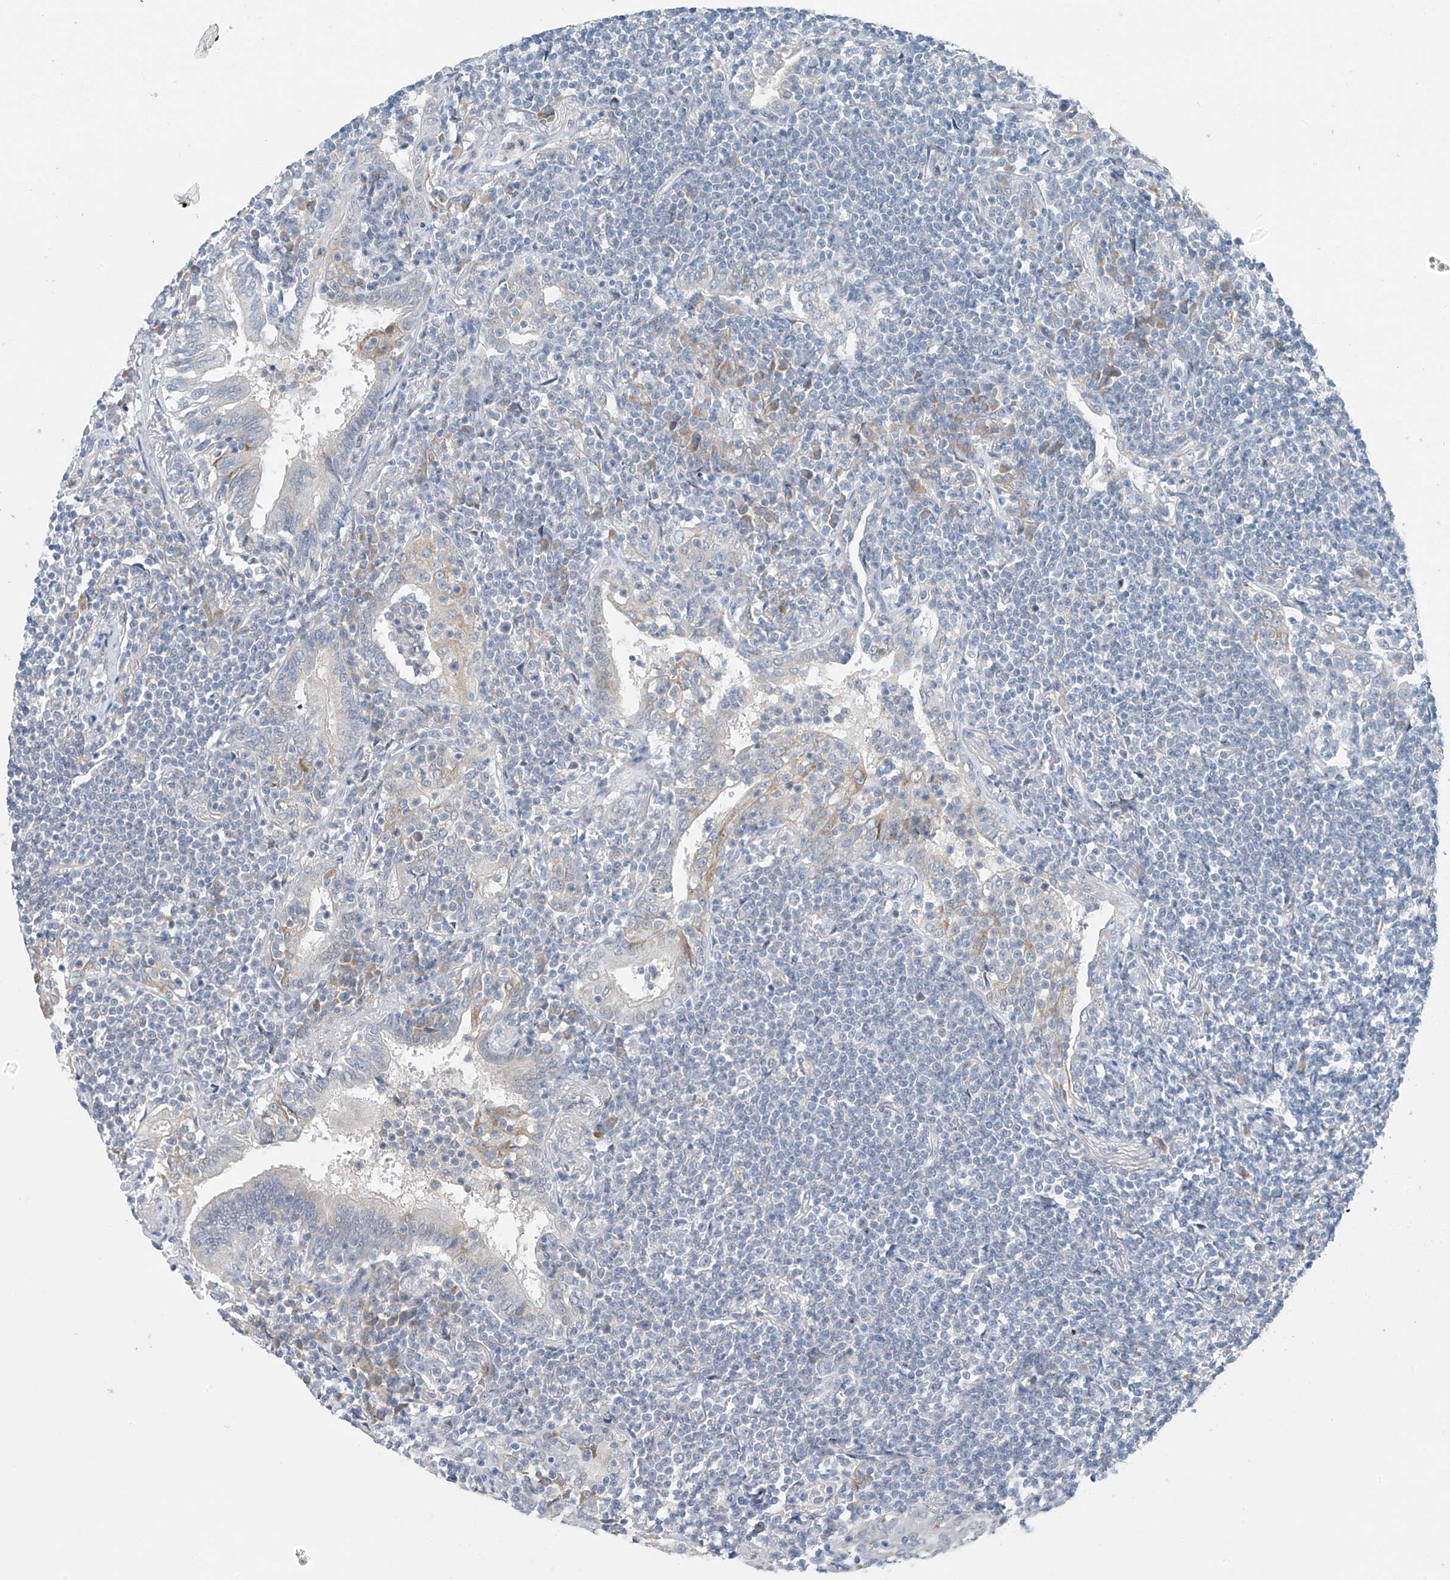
{"staining": {"intensity": "negative", "quantity": "none", "location": "none"}, "tissue": "lymphoma", "cell_type": "Tumor cells", "image_type": "cancer", "snomed": [{"axis": "morphology", "description": "Malignant lymphoma, non-Hodgkin's type, Low grade"}, {"axis": "topography", "description": "Lung"}], "caption": "This is an immunohistochemistry histopathology image of malignant lymphoma, non-Hodgkin's type (low-grade). There is no positivity in tumor cells.", "gene": "CYP4V2", "patient": {"sex": "female", "age": 71}}